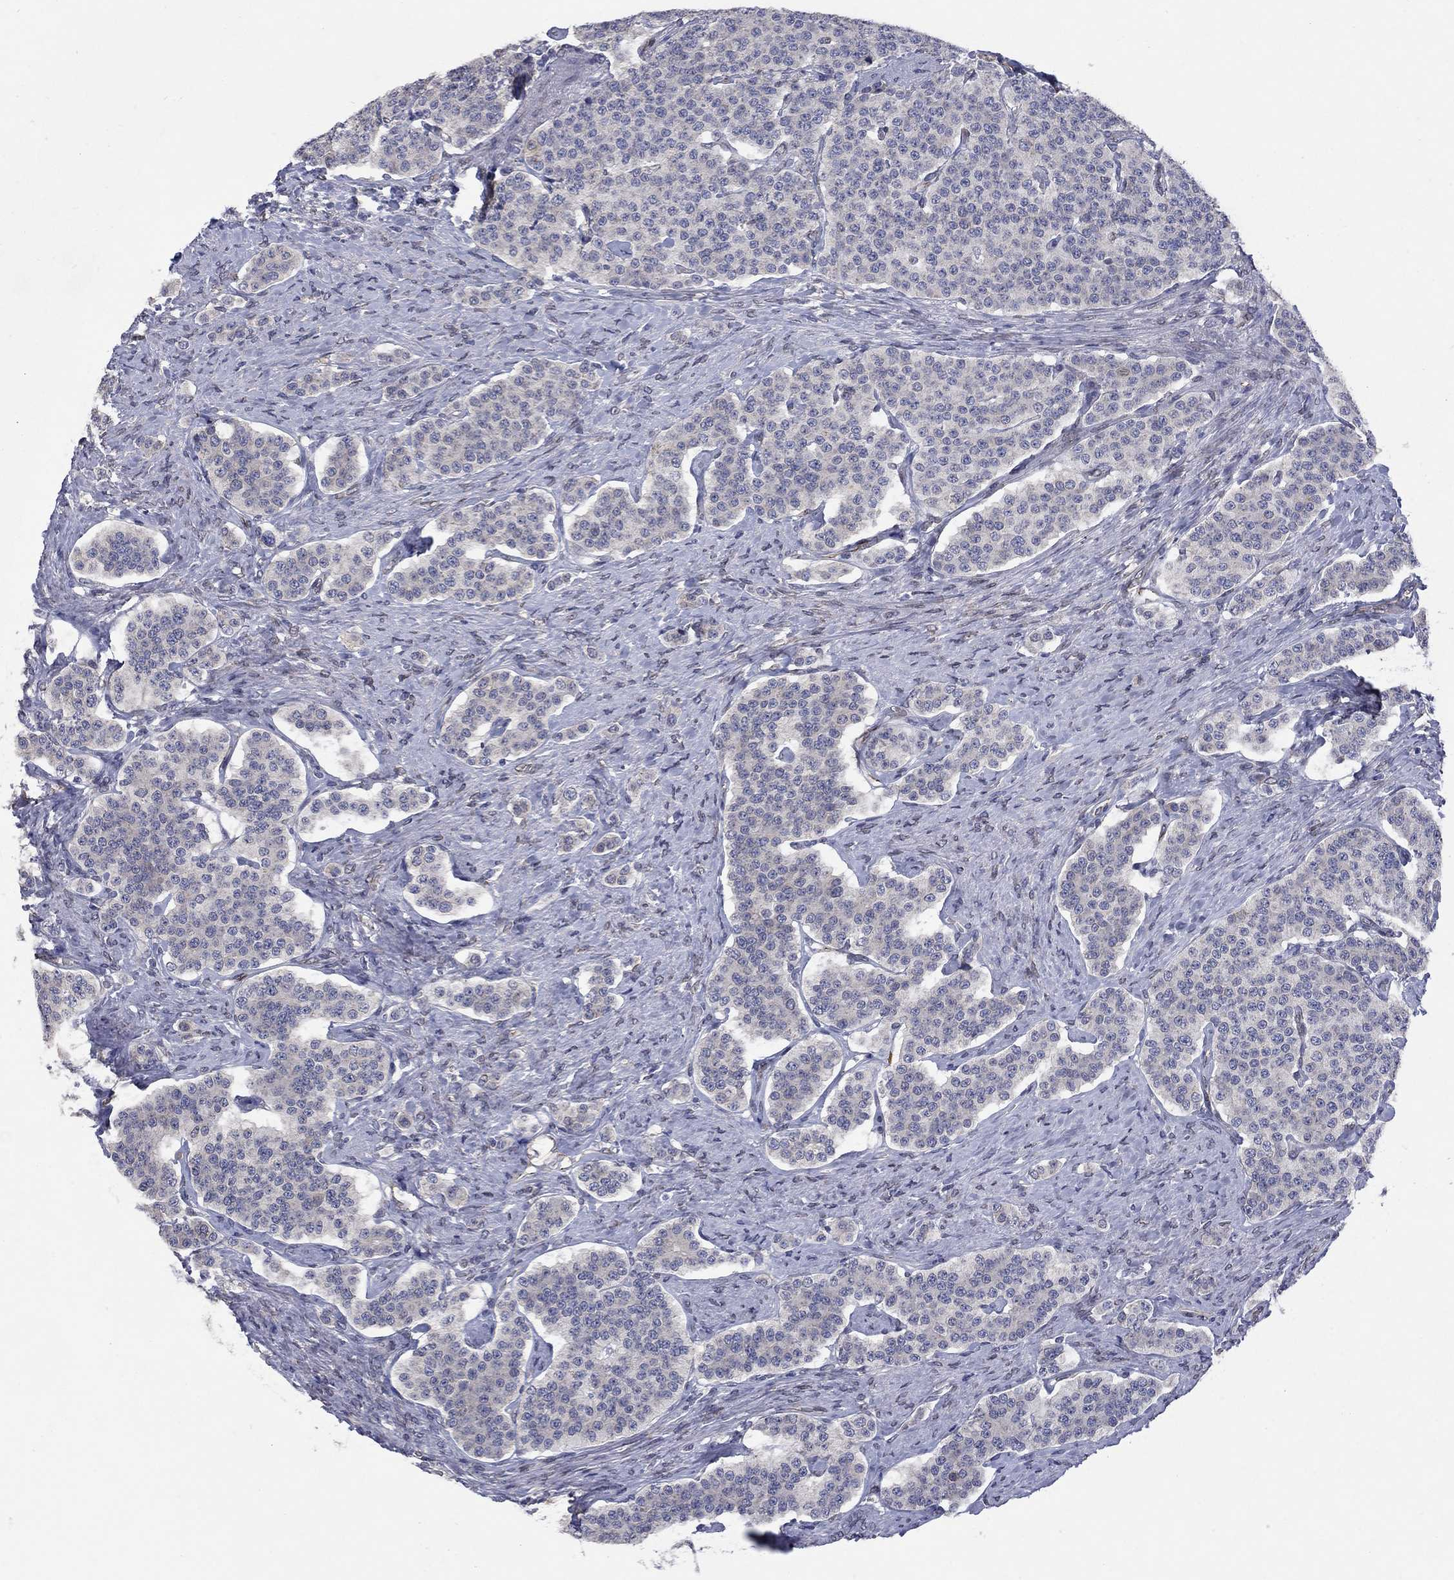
{"staining": {"intensity": "negative", "quantity": "none", "location": "none"}, "tissue": "carcinoid", "cell_type": "Tumor cells", "image_type": "cancer", "snomed": [{"axis": "morphology", "description": "Carcinoid, malignant, NOS"}, {"axis": "topography", "description": "Small intestine"}], "caption": "Immunohistochemical staining of human carcinoid (malignant) displays no significant expression in tumor cells.", "gene": "EMC9", "patient": {"sex": "female", "age": 58}}